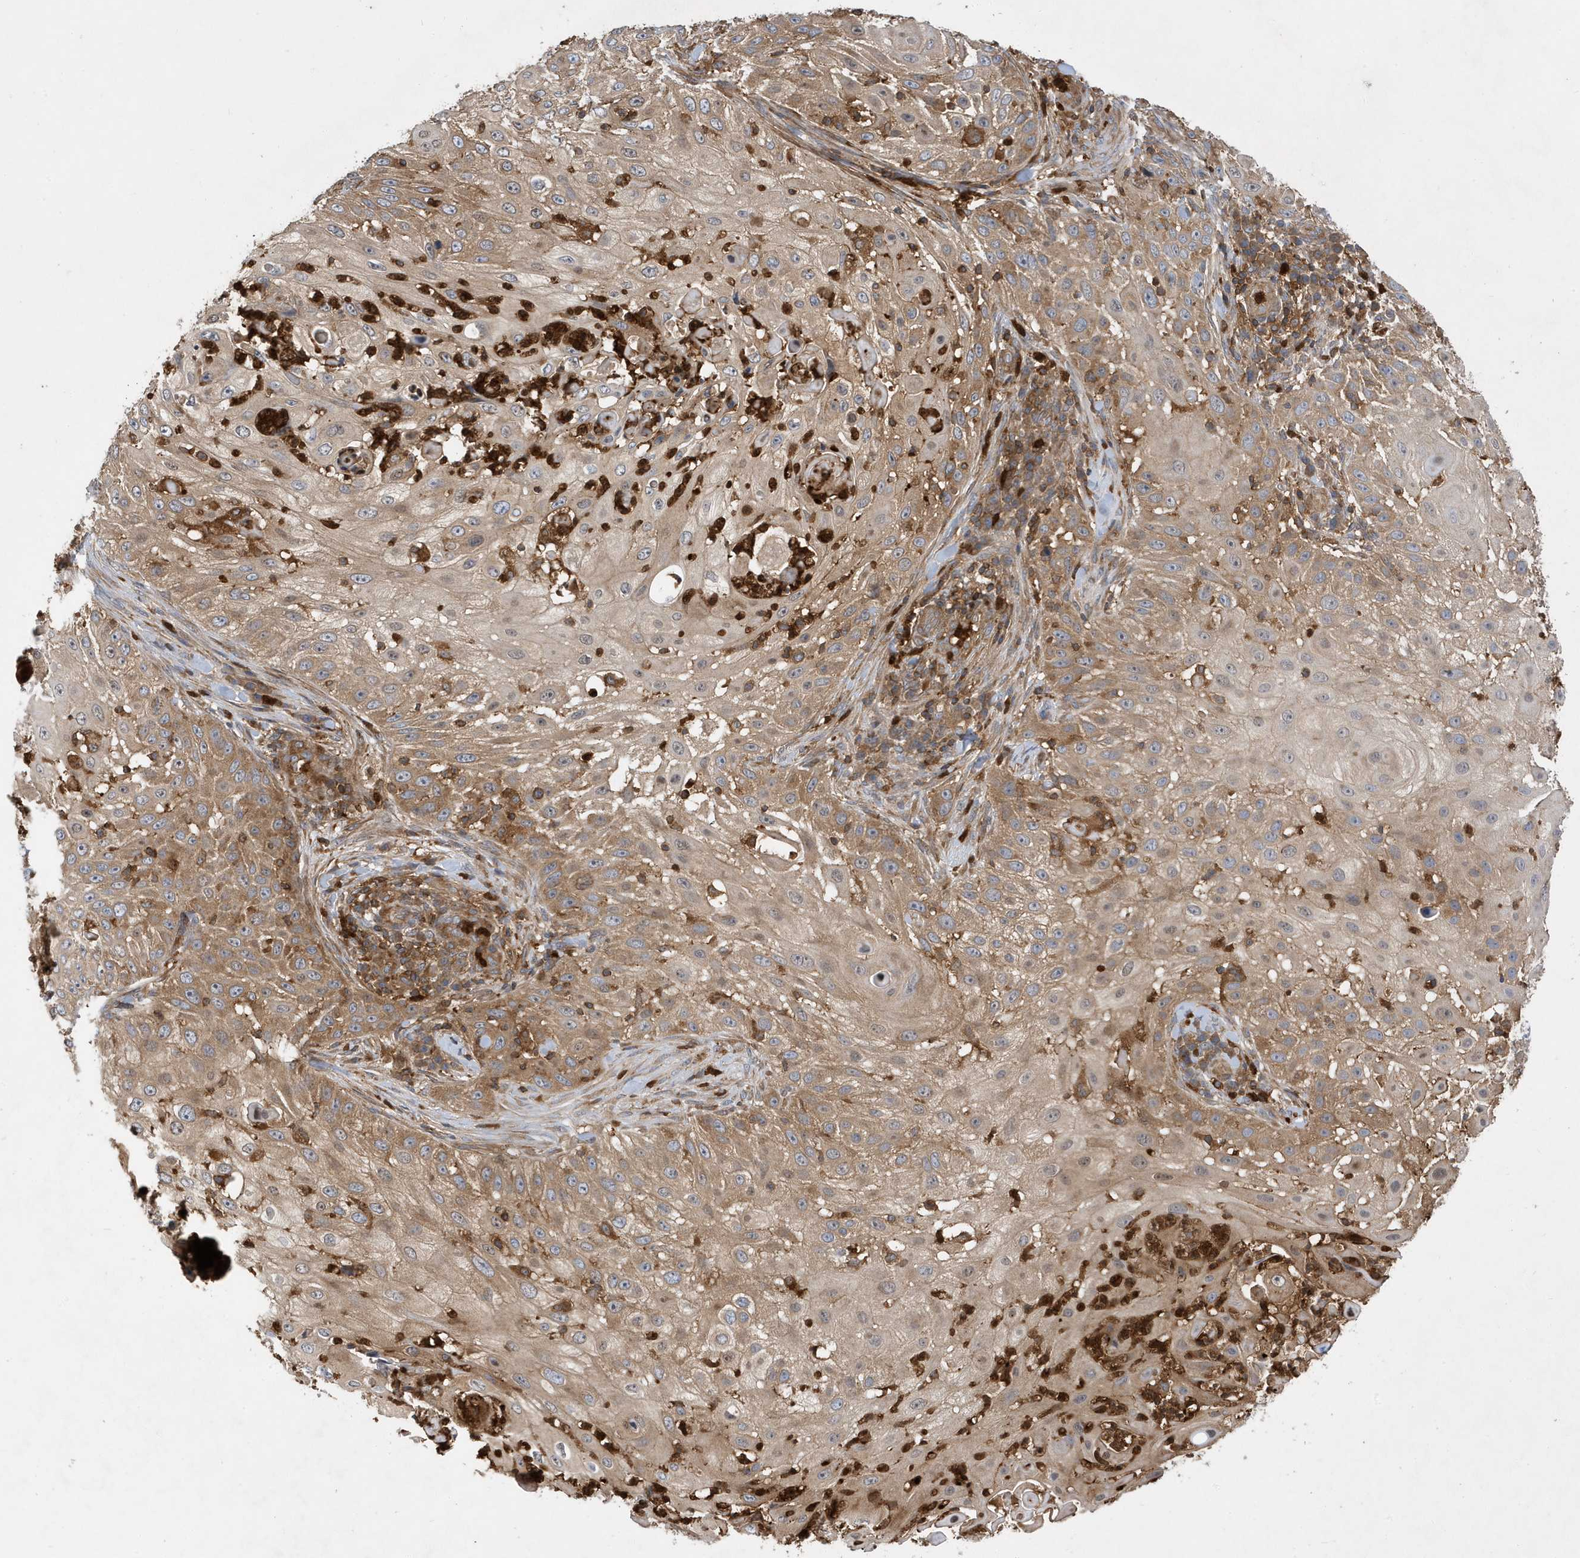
{"staining": {"intensity": "moderate", "quantity": ">75%", "location": "cytoplasmic/membranous"}, "tissue": "skin cancer", "cell_type": "Tumor cells", "image_type": "cancer", "snomed": [{"axis": "morphology", "description": "Squamous cell carcinoma, NOS"}, {"axis": "topography", "description": "Skin"}], "caption": "The image shows staining of skin squamous cell carcinoma, revealing moderate cytoplasmic/membranous protein expression (brown color) within tumor cells.", "gene": "LAPTM4A", "patient": {"sex": "female", "age": 44}}